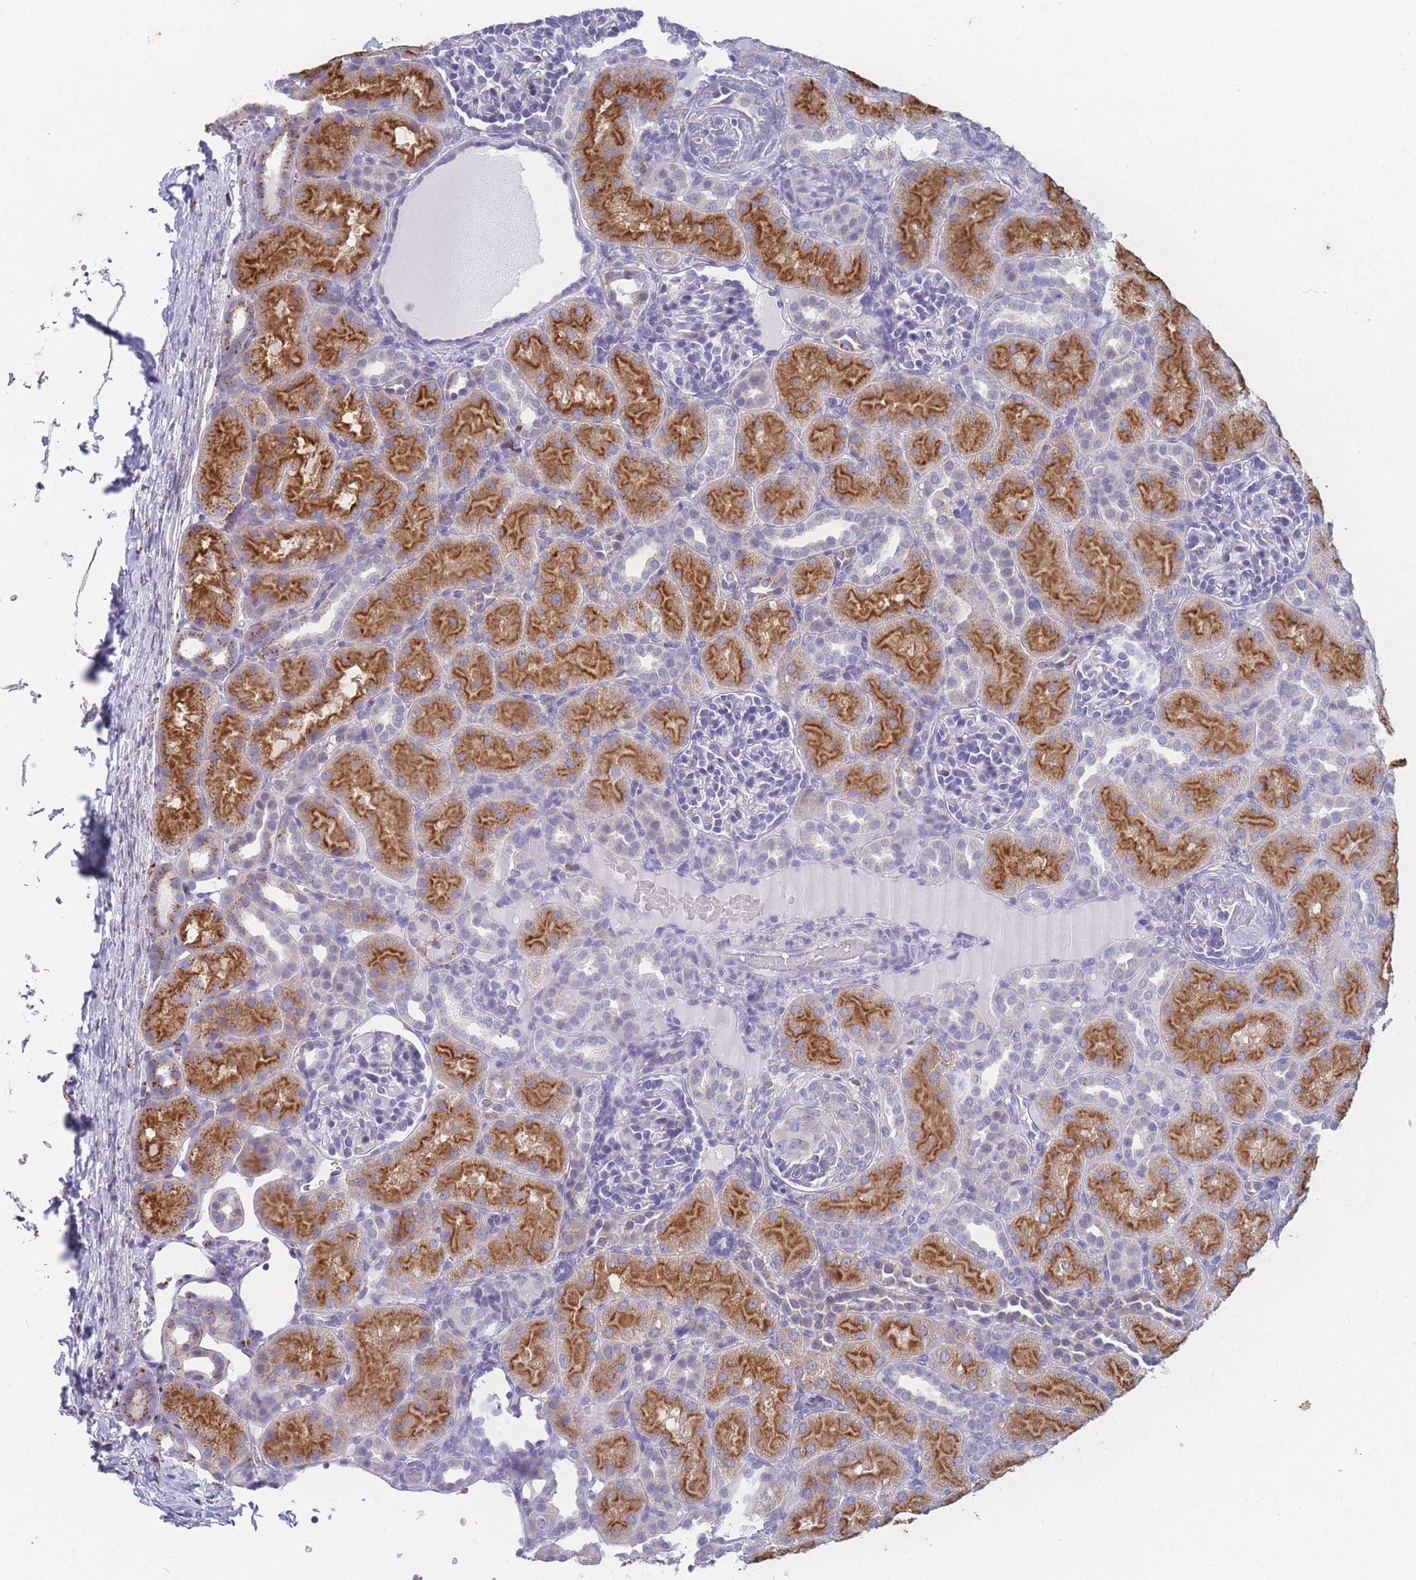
{"staining": {"intensity": "negative", "quantity": "none", "location": "none"}, "tissue": "kidney", "cell_type": "Cells in glomeruli", "image_type": "normal", "snomed": [{"axis": "morphology", "description": "Normal tissue, NOS"}, {"axis": "topography", "description": "Kidney"}], "caption": "Immunohistochemical staining of benign kidney reveals no significant positivity in cells in glomeruli. (Brightfield microscopy of DAB immunohistochemistry at high magnification).", "gene": "TMED10", "patient": {"sex": "male", "age": 1}}